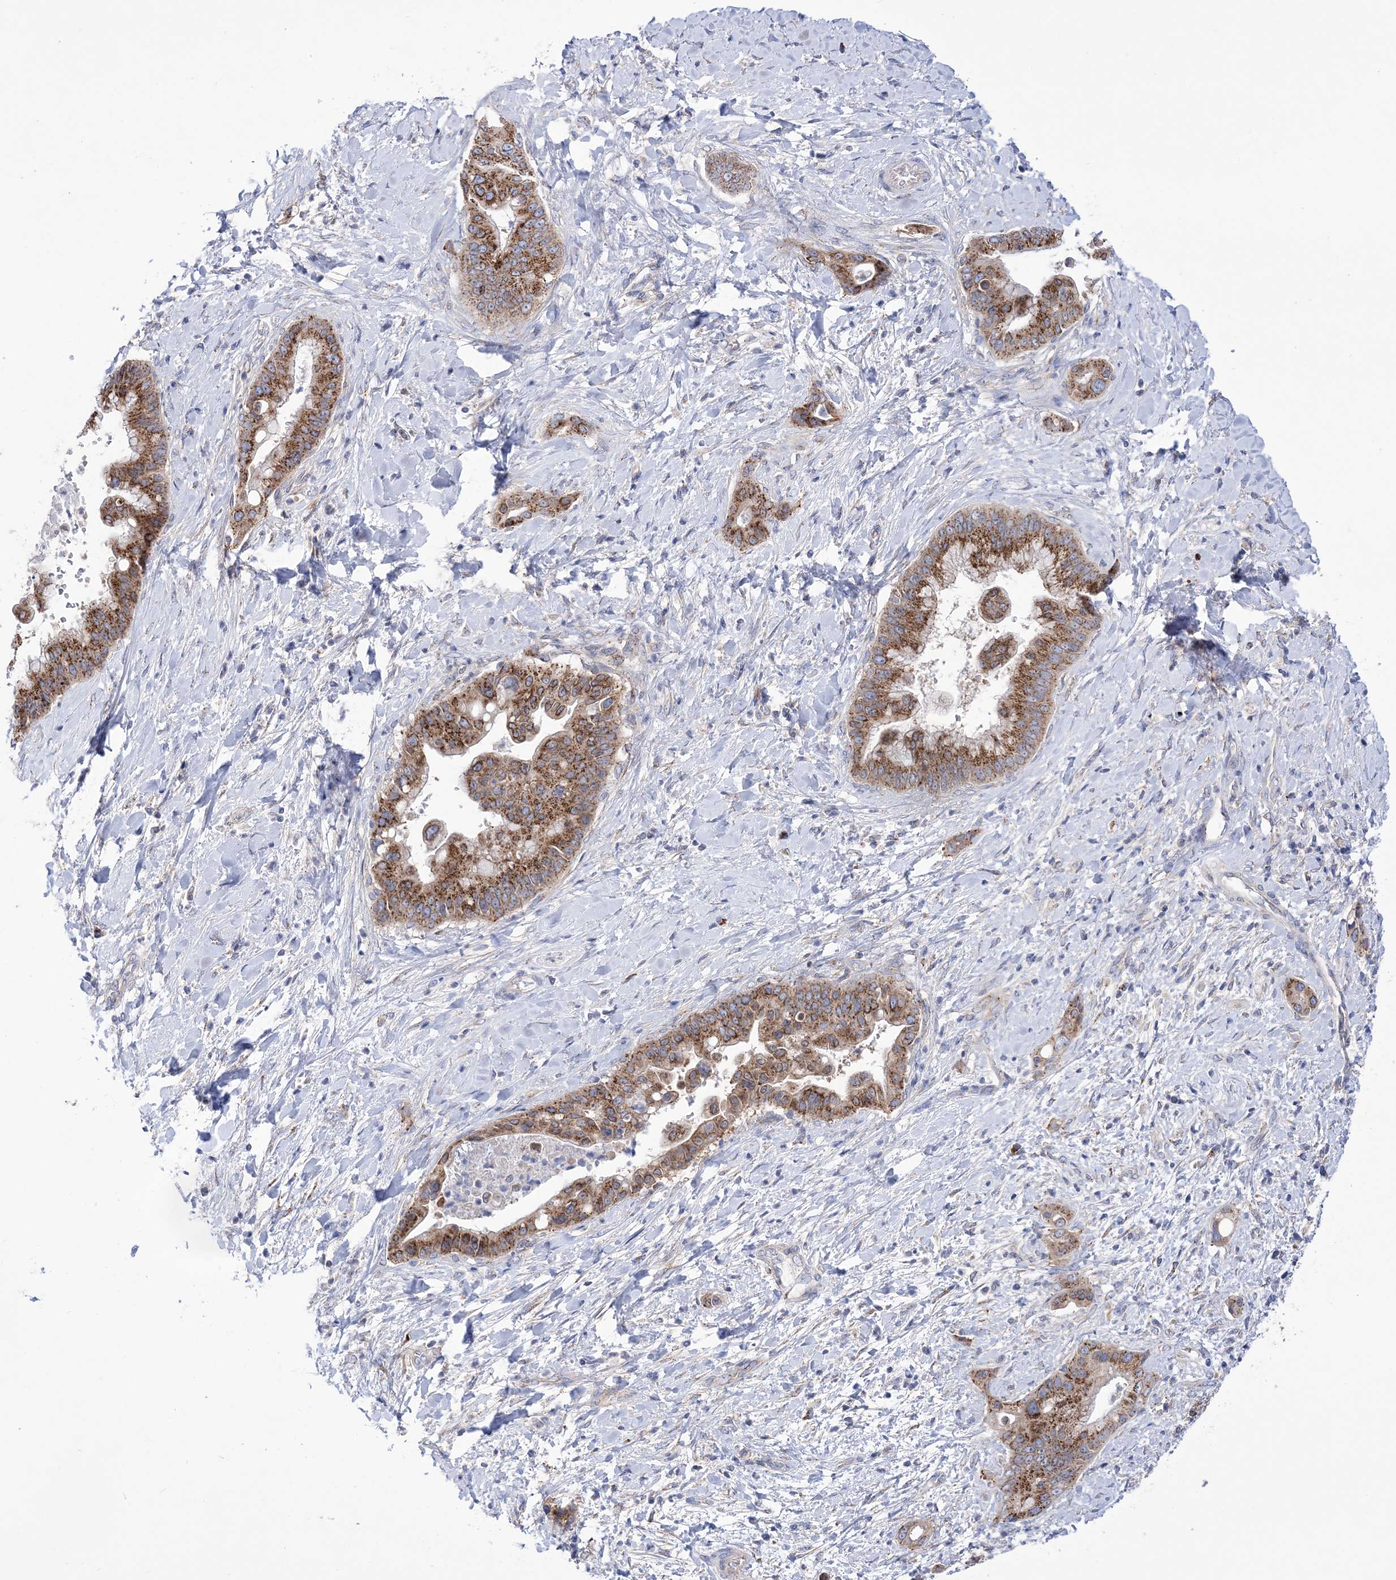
{"staining": {"intensity": "moderate", "quantity": ">75%", "location": "cytoplasmic/membranous"}, "tissue": "liver cancer", "cell_type": "Tumor cells", "image_type": "cancer", "snomed": [{"axis": "morphology", "description": "Cholangiocarcinoma"}, {"axis": "topography", "description": "Liver"}], "caption": "Immunohistochemical staining of cholangiocarcinoma (liver) reveals medium levels of moderate cytoplasmic/membranous protein expression in about >75% of tumor cells.", "gene": "COPB2", "patient": {"sex": "female", "age": 54}}